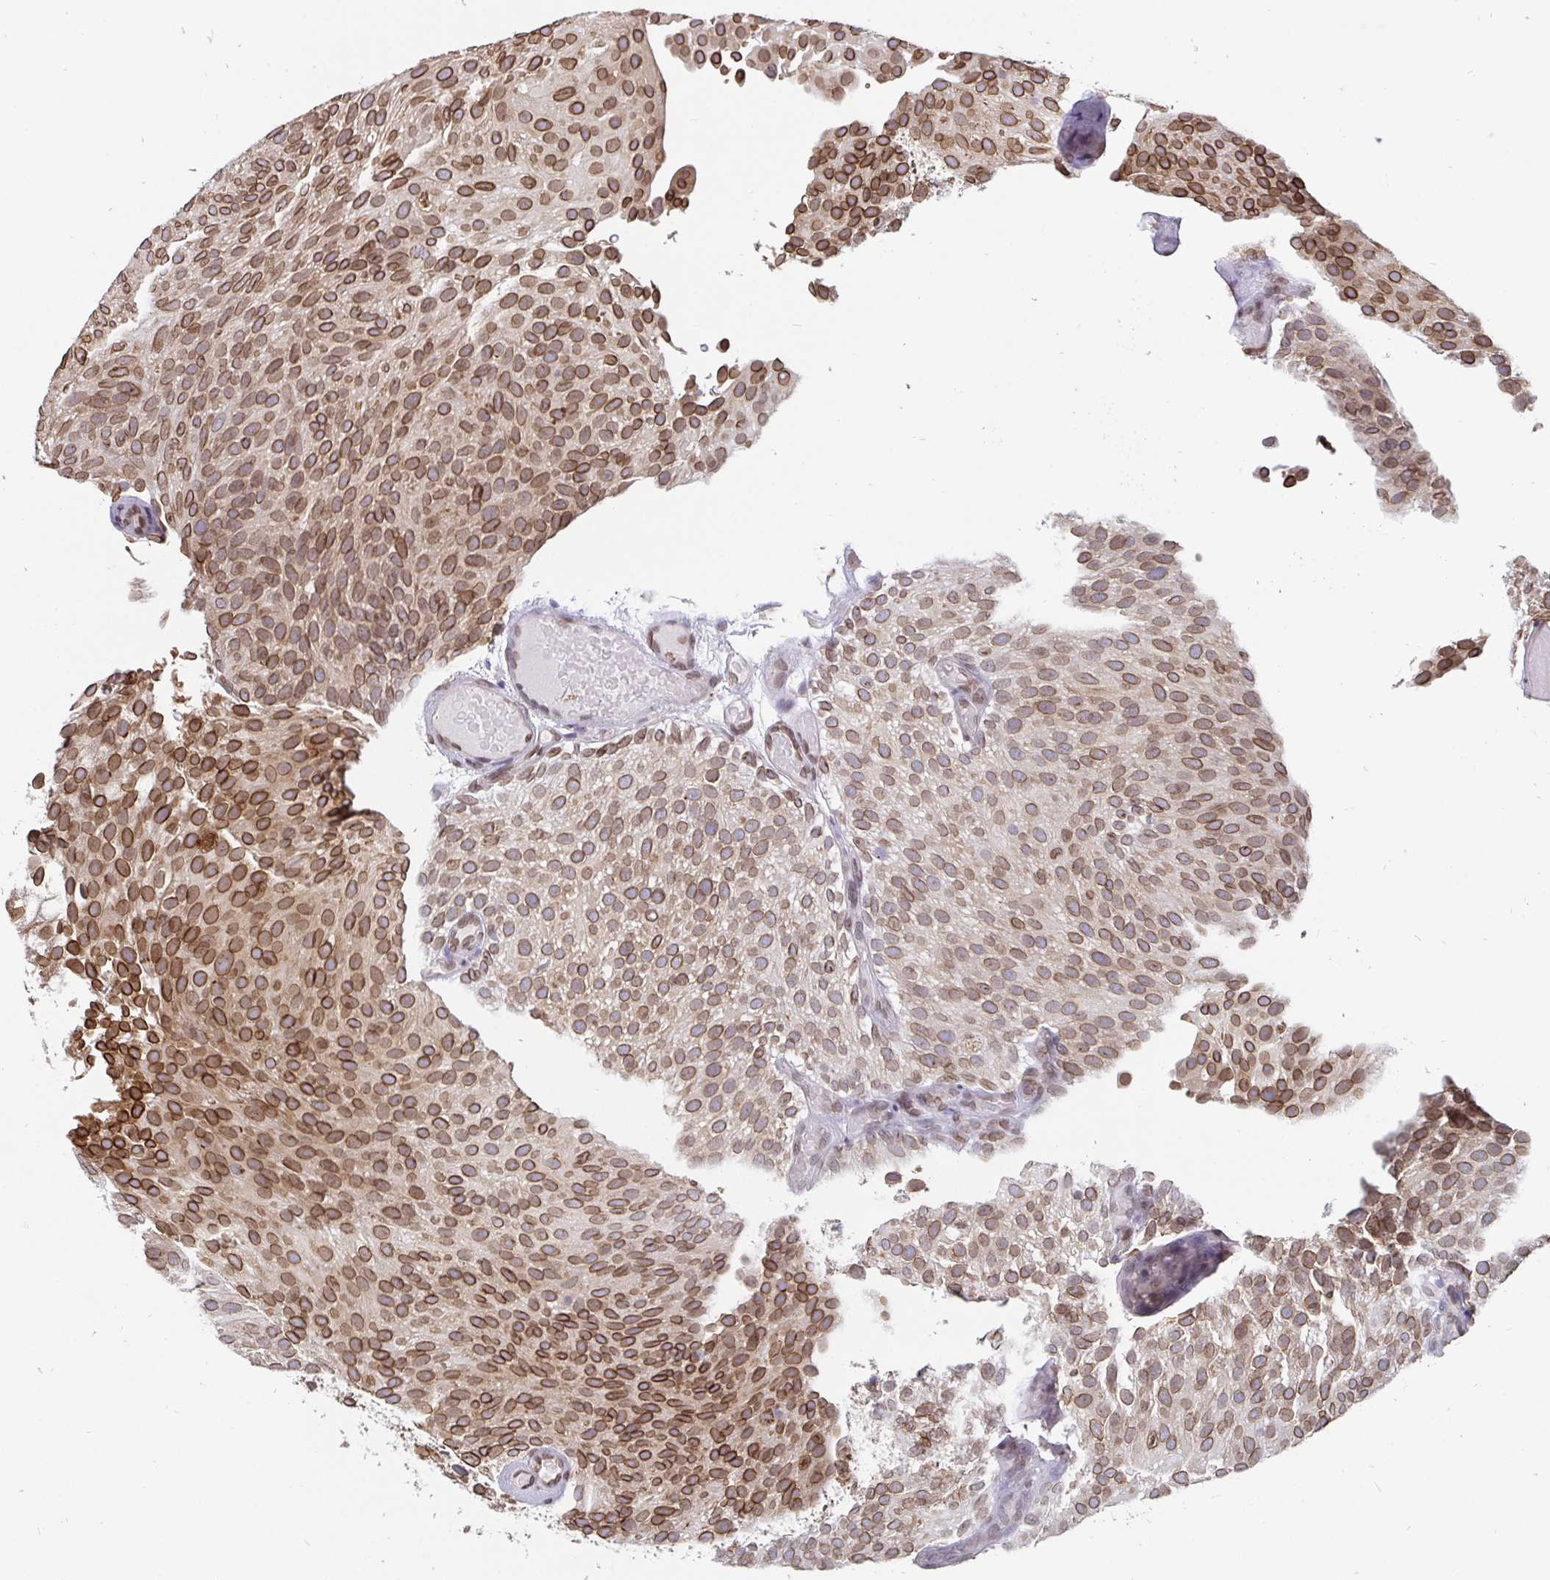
{"staining": {"intensity": "moderate", "quantity": ">75%", "location": "cytoplasmic/membranous,nuclear"}, "tissue": "urothelial cancer", "cell_type": "Tumor cells", "image_type": "cancer", "snomed": [{"axis": "morphology", "description": "Urothelial carcinoma, Low grade"}, {"axis": "topography", "description": "Urinary bladder"}], "caption": "High-power microscopy captured an immunohistochemistry (IHC) photomicrograph of urothelial cancer, revealing moderate cytoplasmic/membranous and nuclear staining in approximately >75% of tumor cells.", "gene": "EMD", "patient": {"sex": "male", "age": 78}}